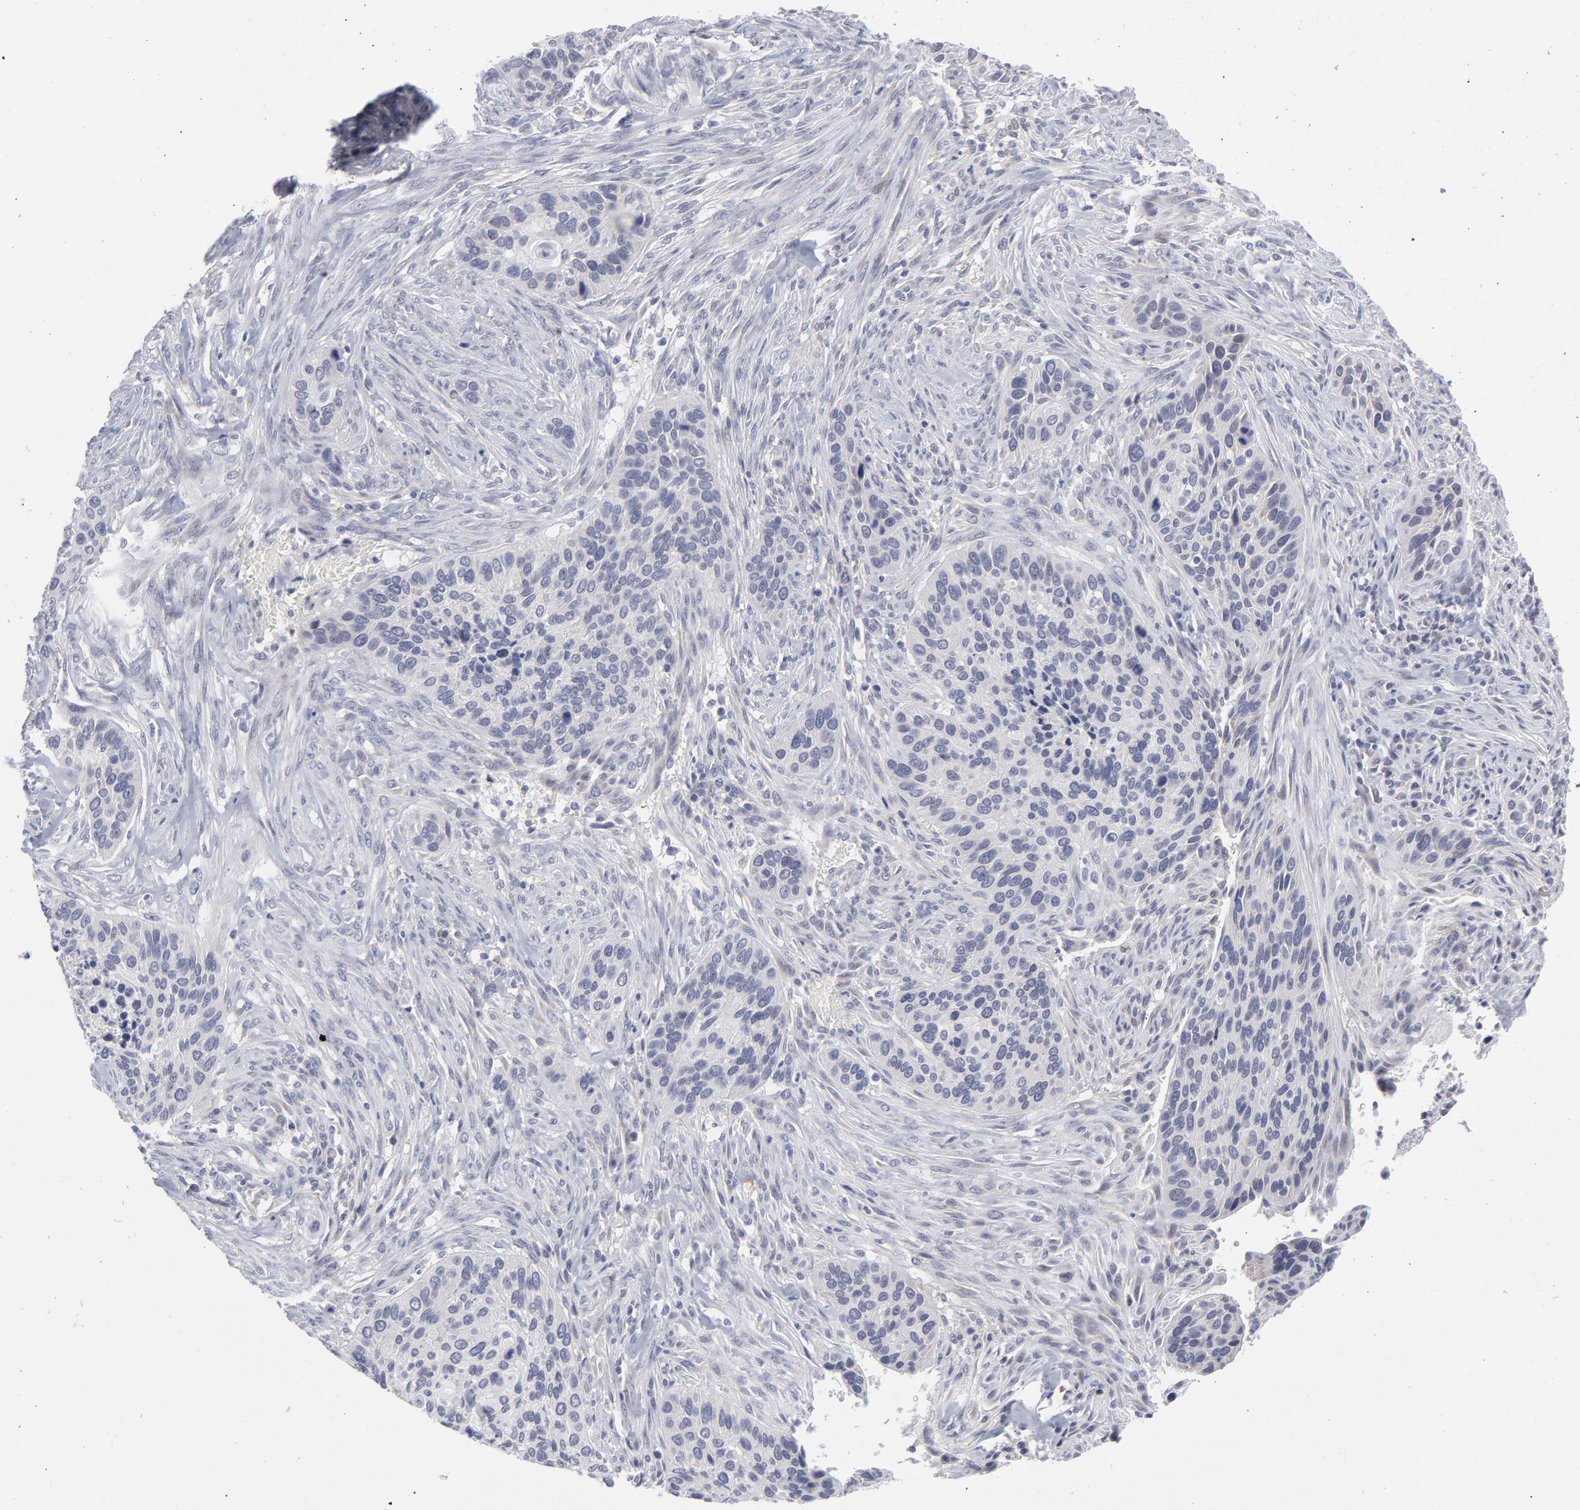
{"staining": {"intensity": "negative", "quantity": "none", "location": "none"}, "tissue": "cervical cancer", "cell_type": "Tumor cells", "image_type": "cancer", "snomed": [{"axis": "morphology", "description": "Adenocarcinoma, NOS"}, {"axis": "topography", "description": "Cervix"}], "caption": "Micrograph shows no protein staining in tumor cells of cervical cancer (adenocarcinoma) tissue.", "gene": "RPS24", "patient": {"sex": "female", "age": 29}}